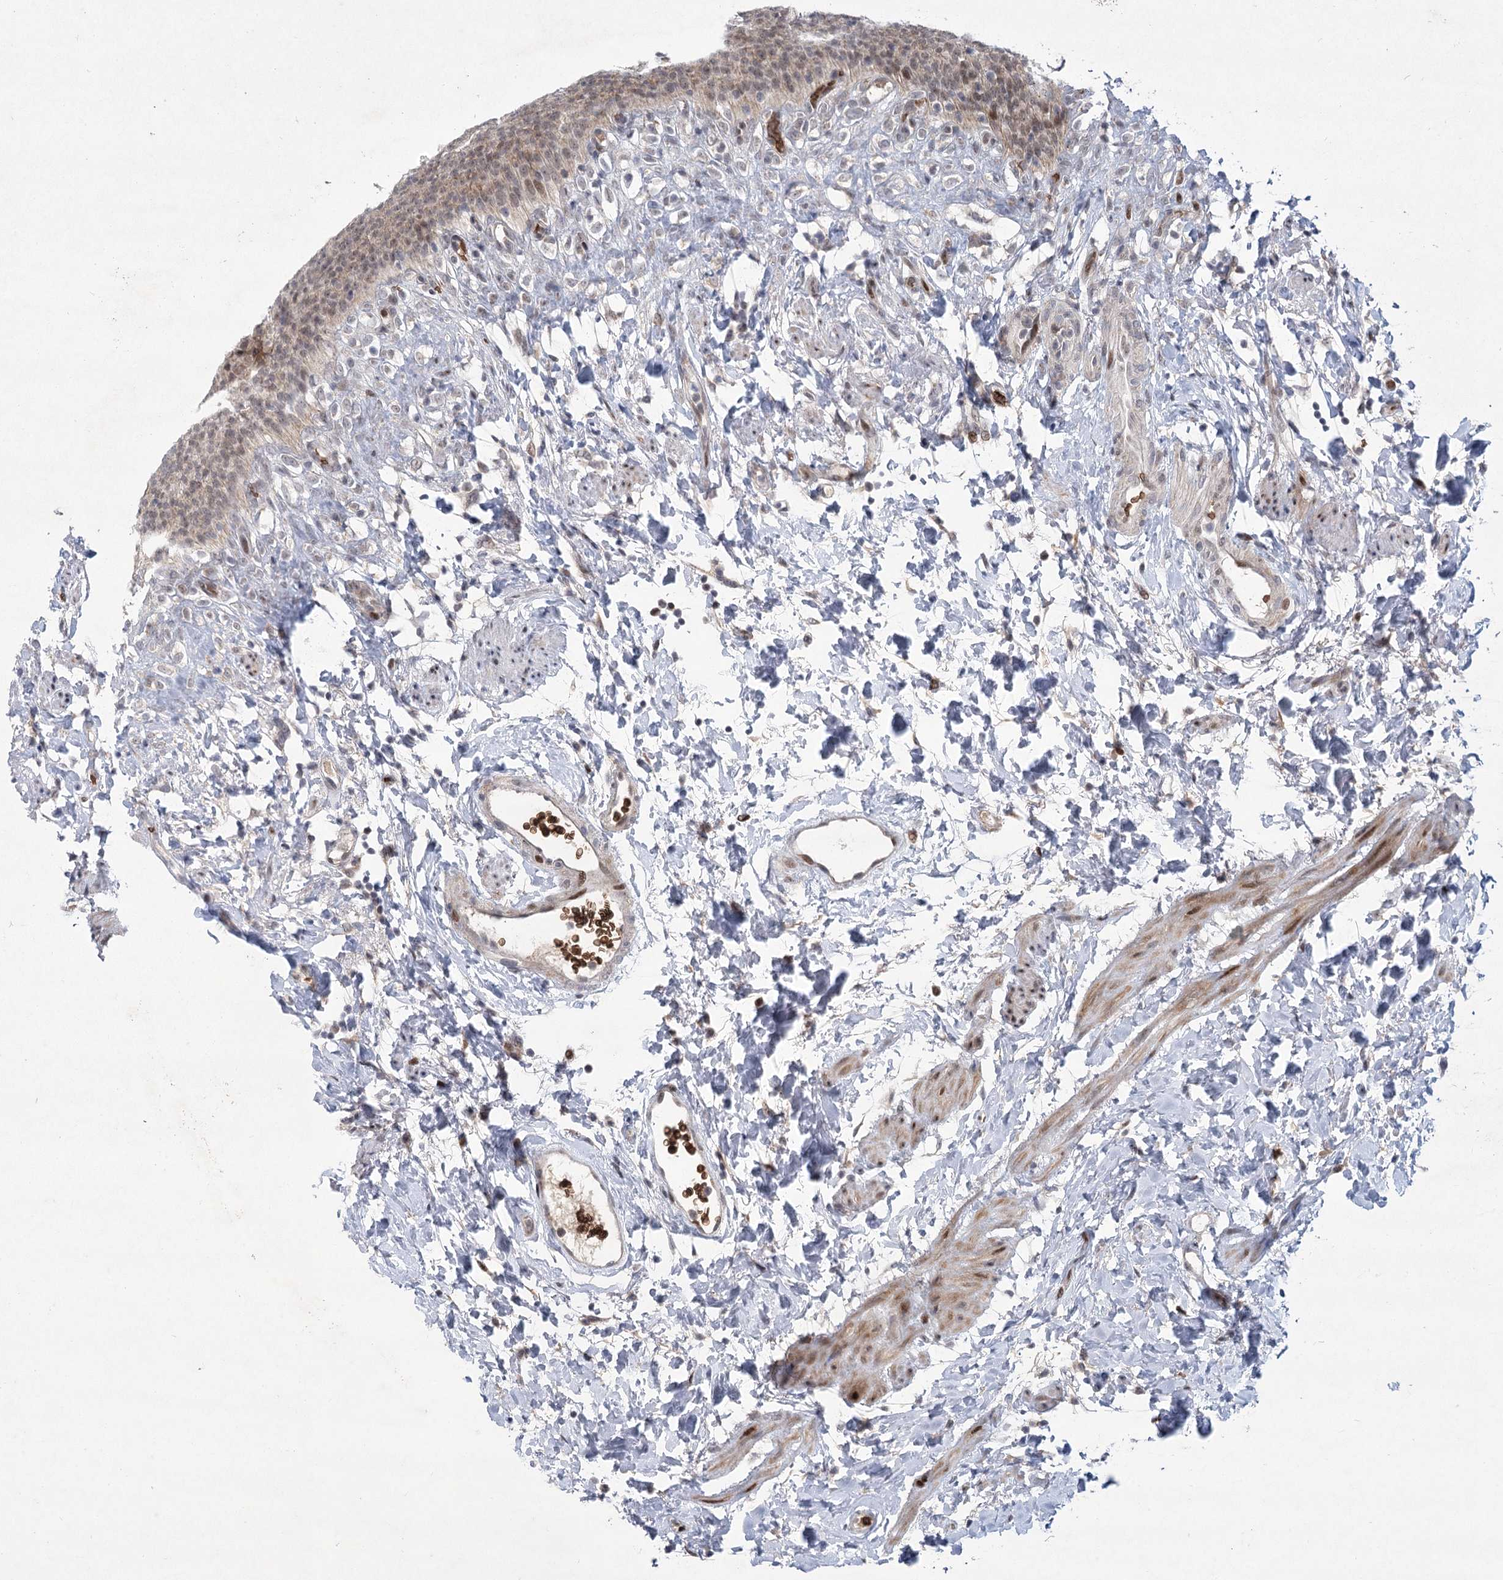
{"staining": {"intensity": "strong", "quantity": "<25%", "location": "nuclear"}, "tissue": "urinary bladder", "cell_type": "Urothelial cells", "image_type": "normal", "snomed": [{"axis": "morphology", "description": "Normal tissue, NOS"}, {"axis": "topography", "description": "Urinary bladder"}], "caption": "Urinary bladder stained with IHC displays strong nuclear staining in about <25% of urothelial cells.", "gene": "NSMCE4A", "patient": {"sex": "female", "age": 79}}